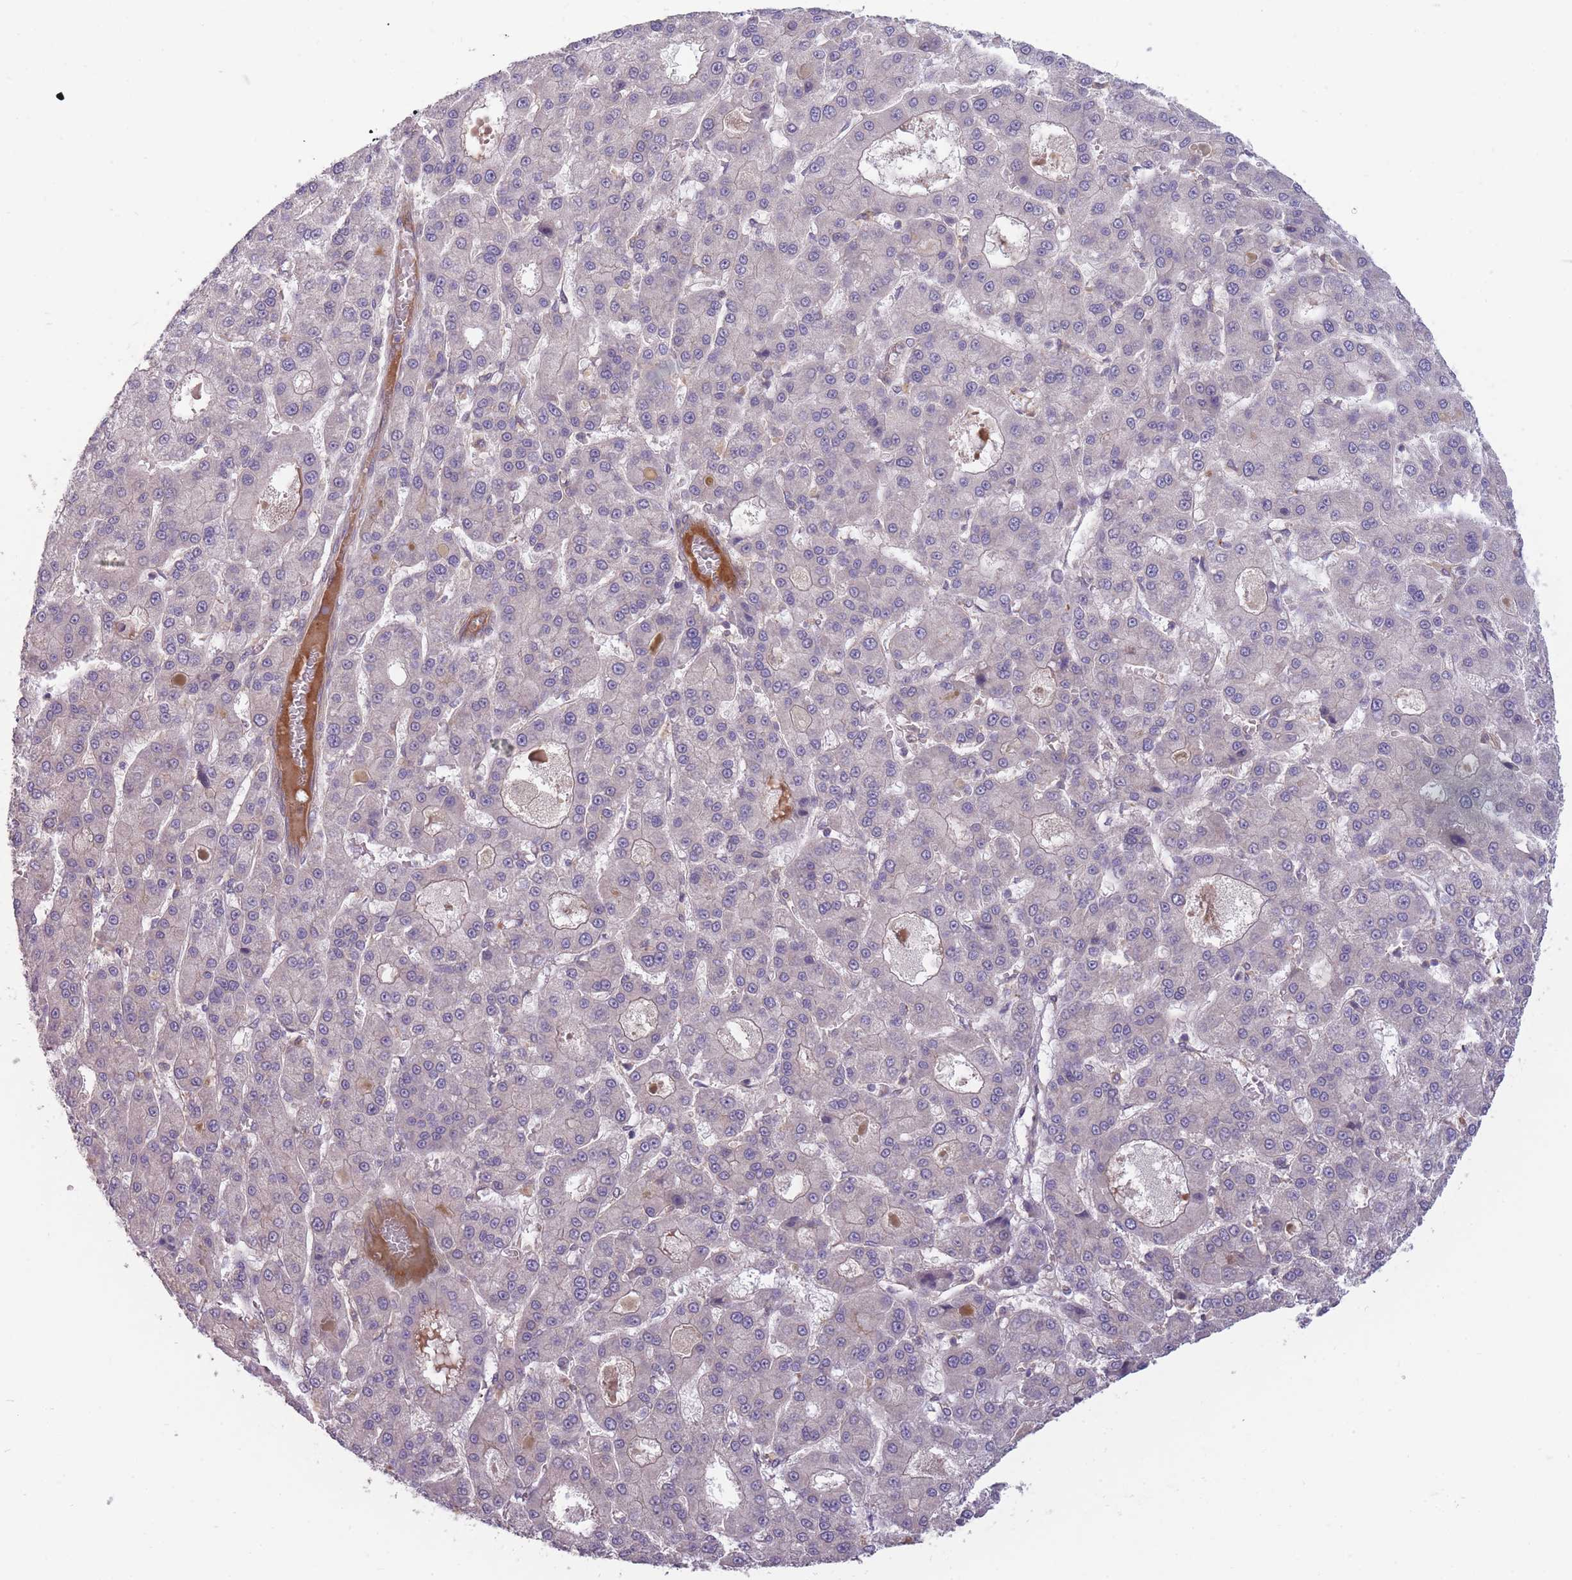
{"staining": {"intensity": "negative", "quantity": "none", "location": "none"}, "tissue": "liver cancer", "cell_type": "Tumor cells", "image_type": "cancer", "snomed": [{"axis": "morphology", "description": "Carcinoma, Hepatocellular, NOS"}, {"axis": "topography", "description": "Liver"}], "caption": "Immunohistochemistry (IHC) photomicrograph of liver hepatocellular carcinoma stained for a protein (brown), which reveals no expression in tumor cells.", "gene": "PFDN6", "patient": {"sex": "male", "age": 70}}